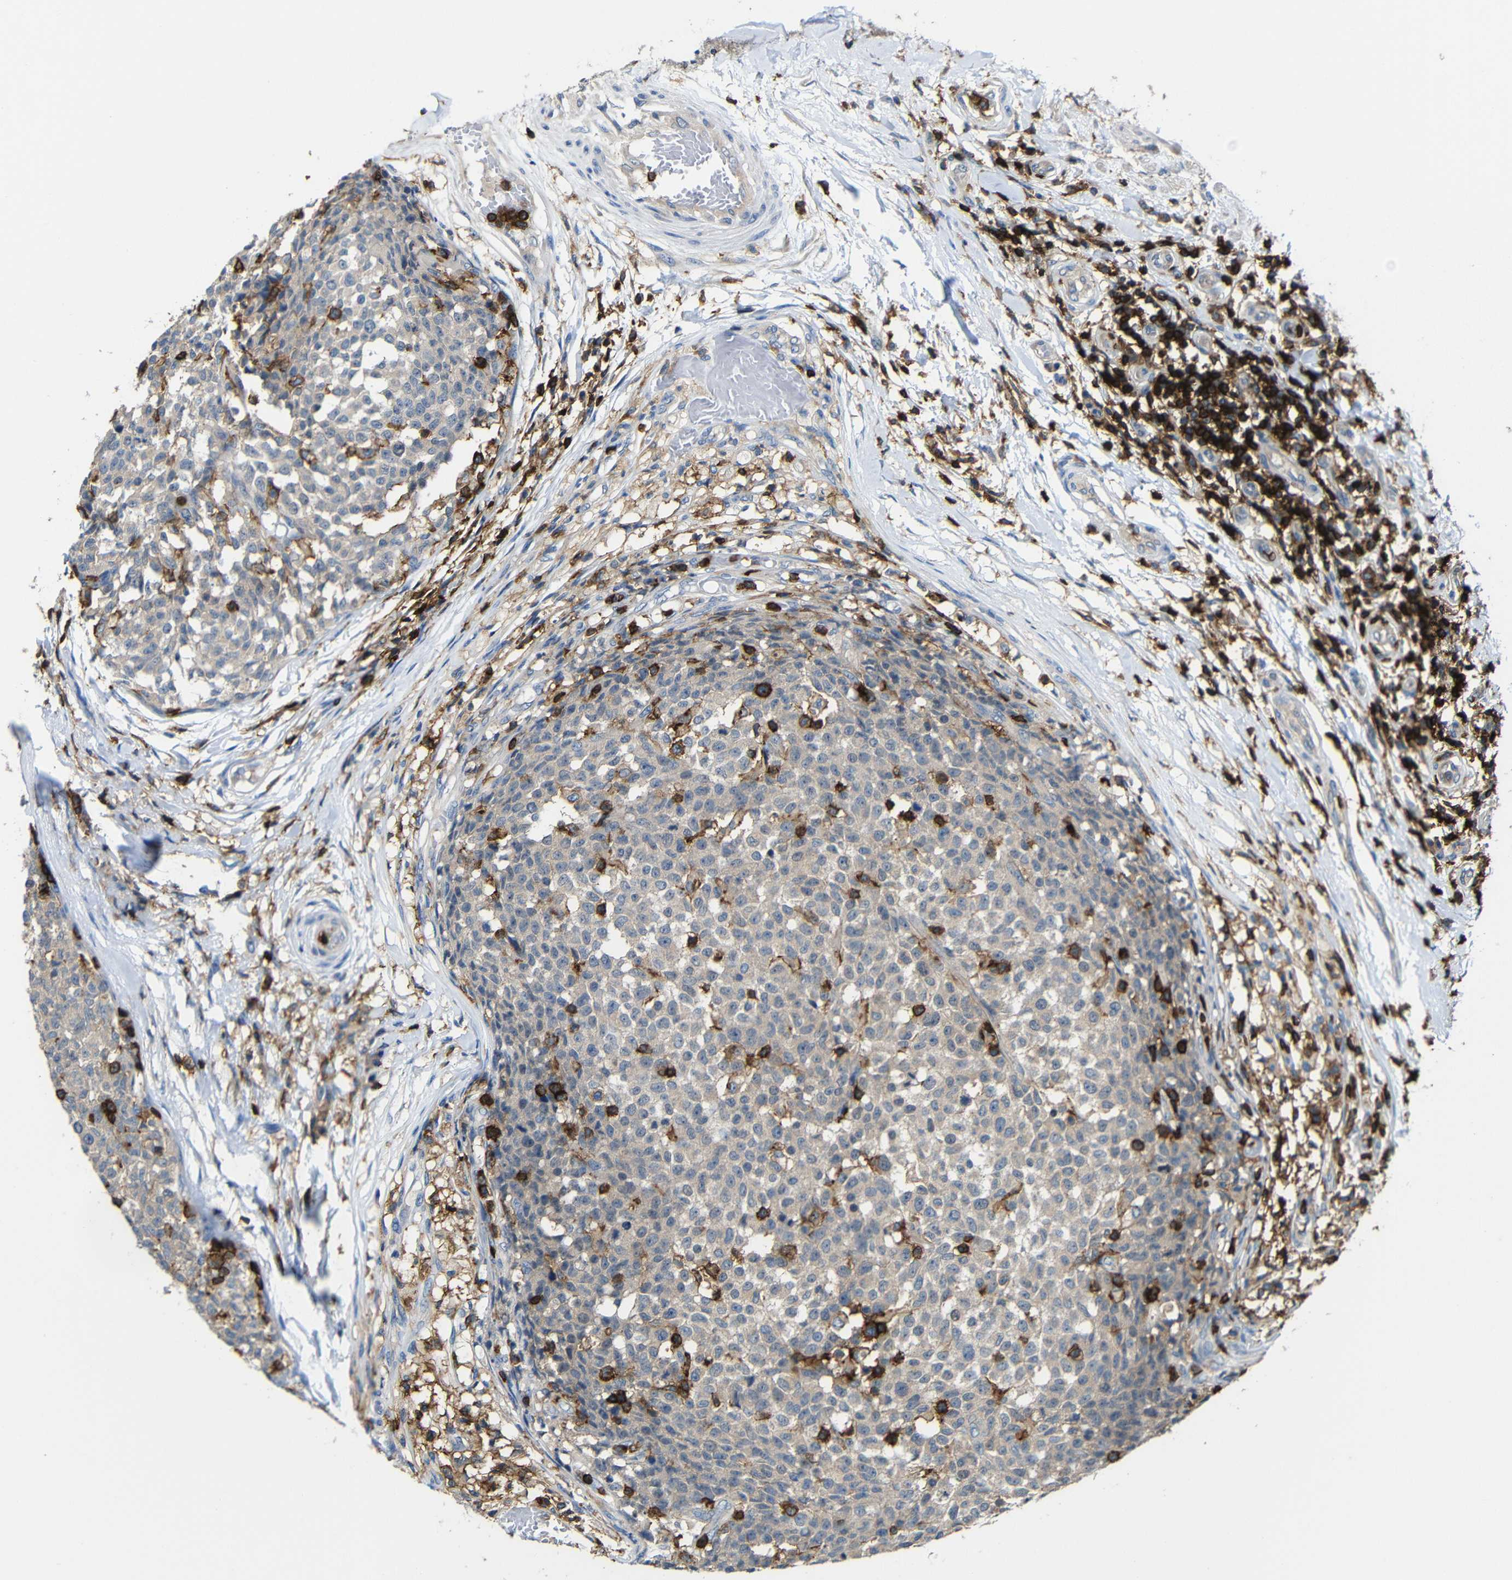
{"staining": {"intensity": "weak", "quantity": ">75%", "location": "cytoplasmic/membranous"}, "tissue": "testis cancer", "cell_type": "Tumor cells", "image_type": "cancer", "snomed": [{"axis": "morphology", "description": "Seminoma, NOS"}, {"axis": "topography", "description": "Testis"}], "caption": "Tumor cells show weak cytoplasmic/membranous expression in about >75% of cells in testis seminoma.", "gene": "P2RY12", "patient": {"sex": "male", "age": 59}}